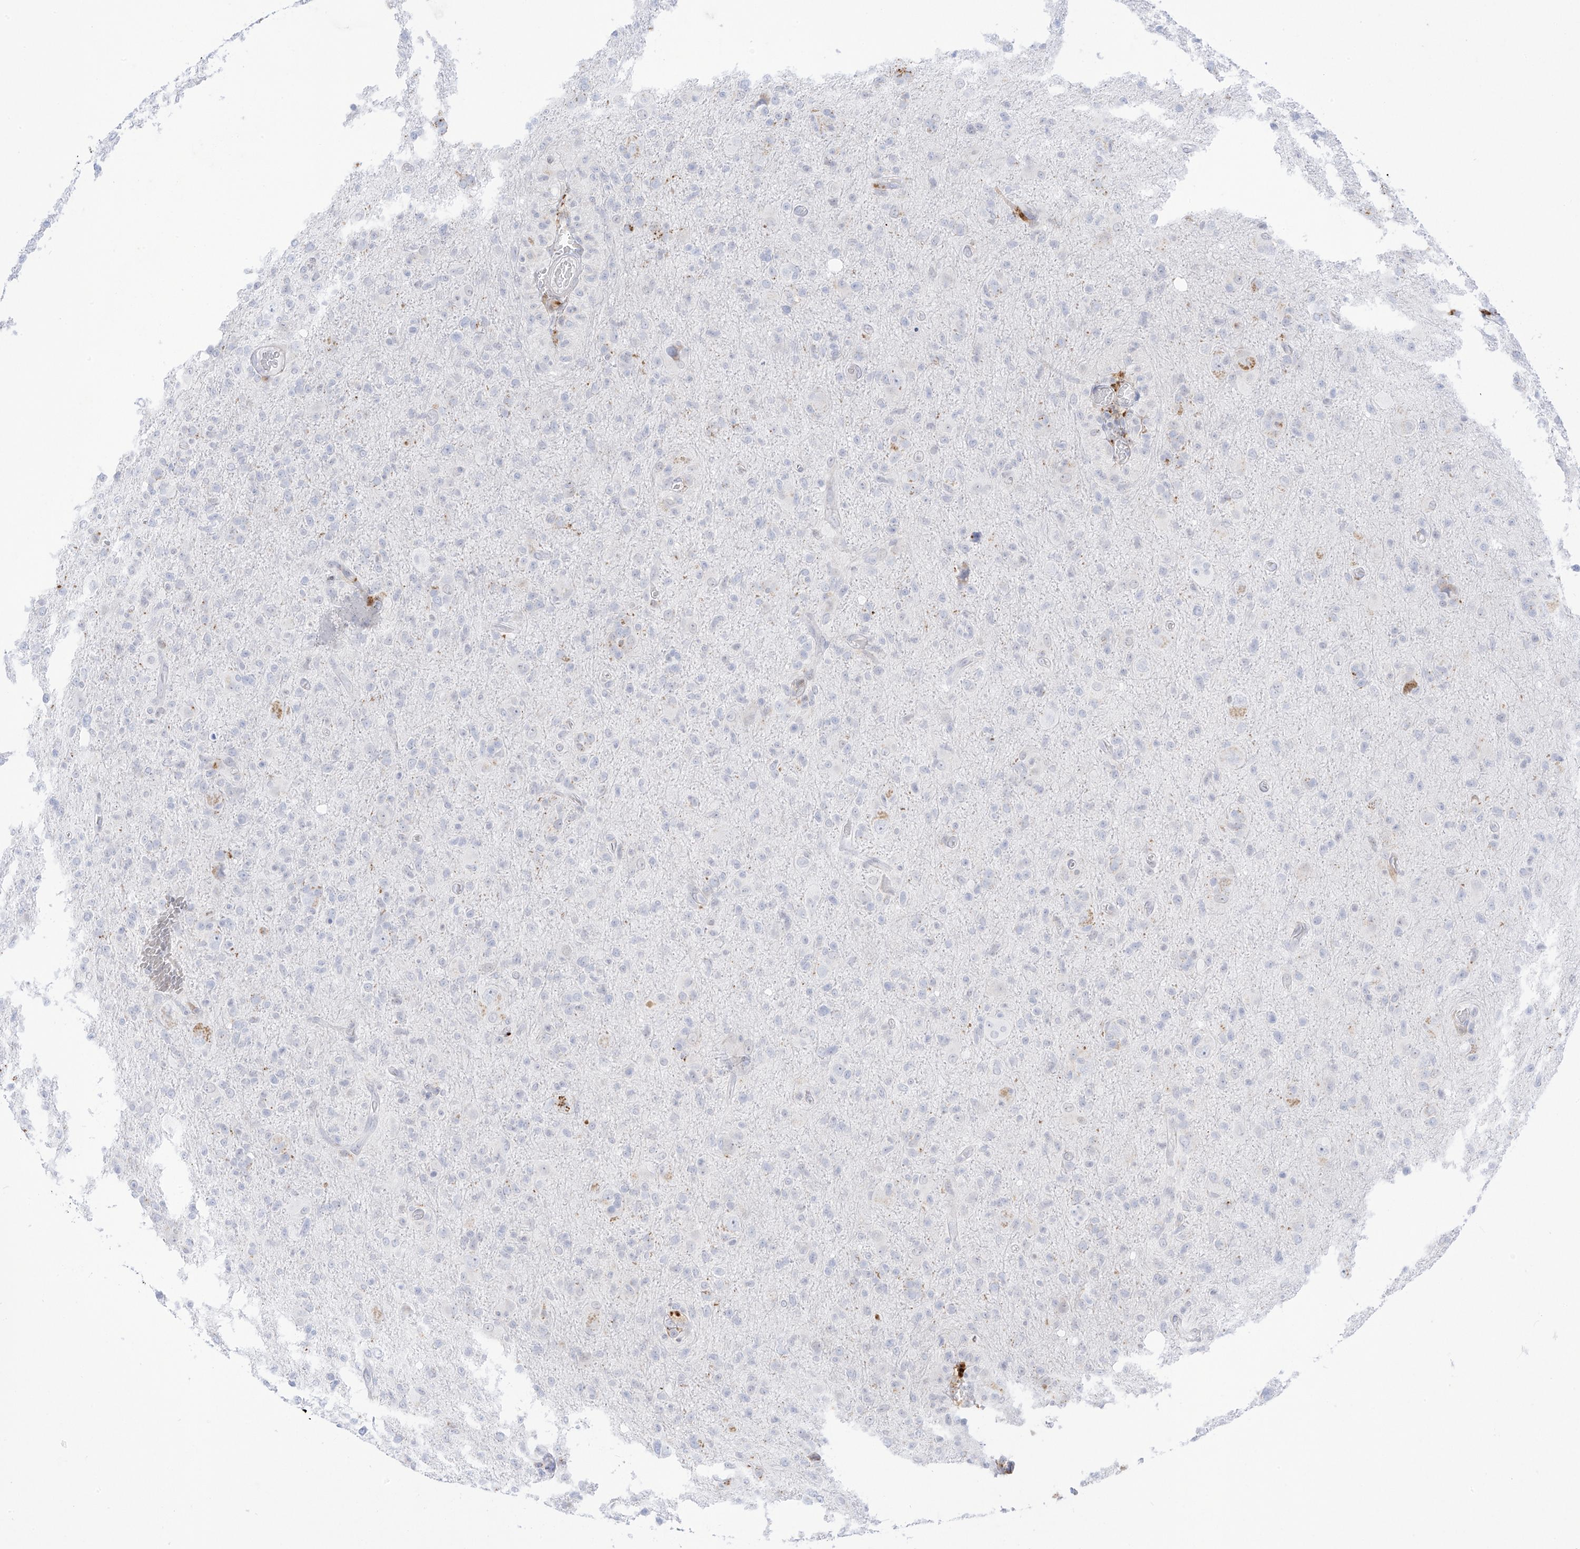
{"staining": {"intensity": "negative", "quantity": "none", "location": "none"}, "tissue": "glioma", "cell_type": "Tumor cells", "image_type": "cancer", "snomed": [{"axis": "morphology", "description": "Glioma, malignant, High grade"}, {"axis": "topography", "description": "Brain"}], "caption": "Tumor cells are negative for brown protein staining in high-grade glioma (malignant).", "gene": "PSPH", "patient": {"sex": "female", "age": 57}}